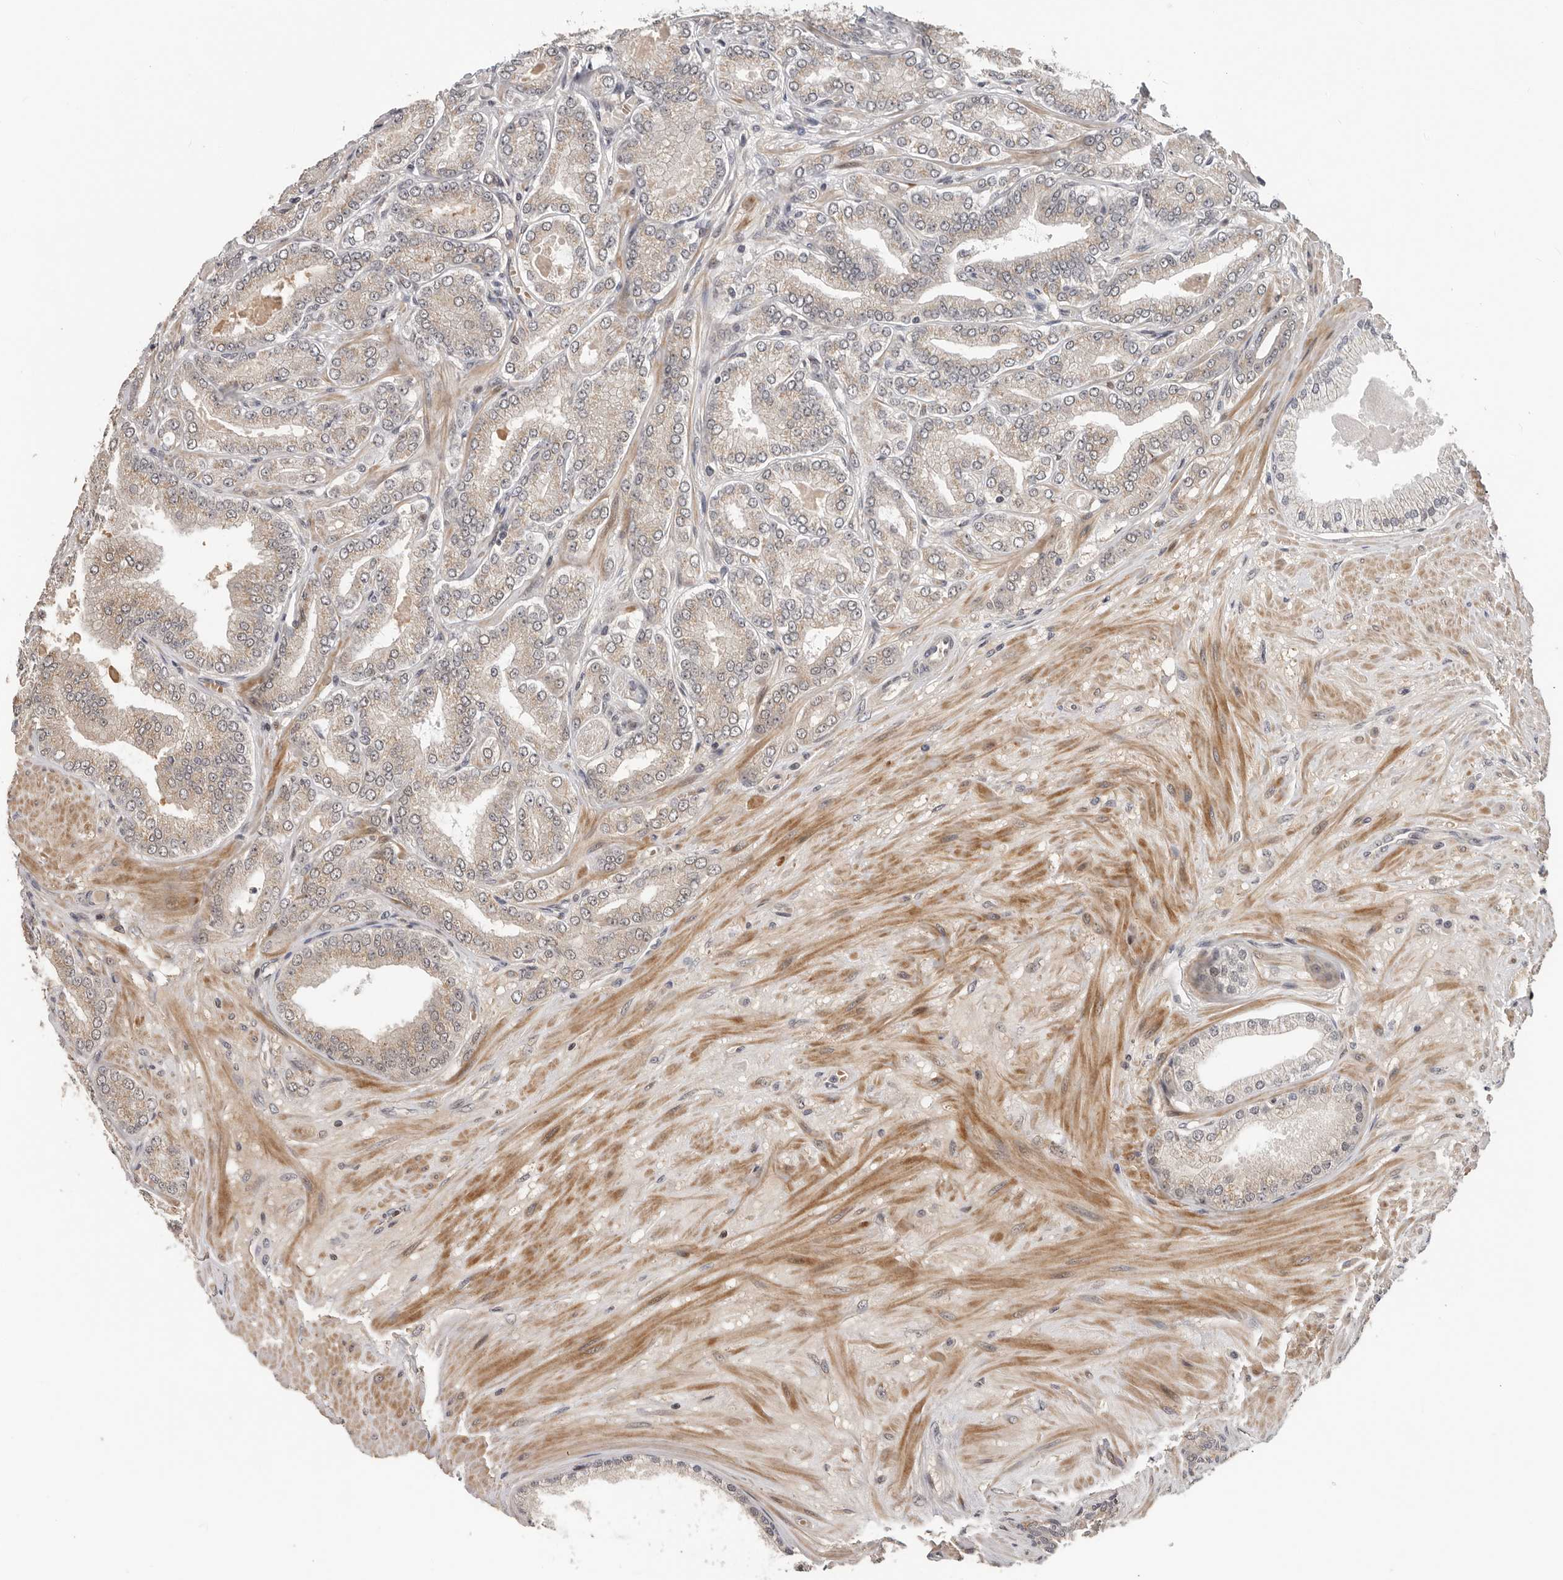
{"staining": {"intensity": "weak", "quantity": "25%-75%", "location": "cytoplasmic/membranous,nuclear"}, "tissue": "prostate cancer", "cell_type": "Tumor cells", "image_type": "cancer", "snomed": [{"axis": "morphology", "description": "Adenocarcinoma, Low grade"}, {"axis": "topography", "description": "Prostate"}], "caption": "The photomicrograph demonstrates immunohistochemical staining of prostate cancer. There is weak cytoplasmic/membranous and nuclear positivity is appreciated in approximately 25%-75% of tumor cells. (DAB = brown stain, brightfield microscopy at high magnification).", "gene": "HENMT1", "patient": {"sex": "male", "age": 63}}